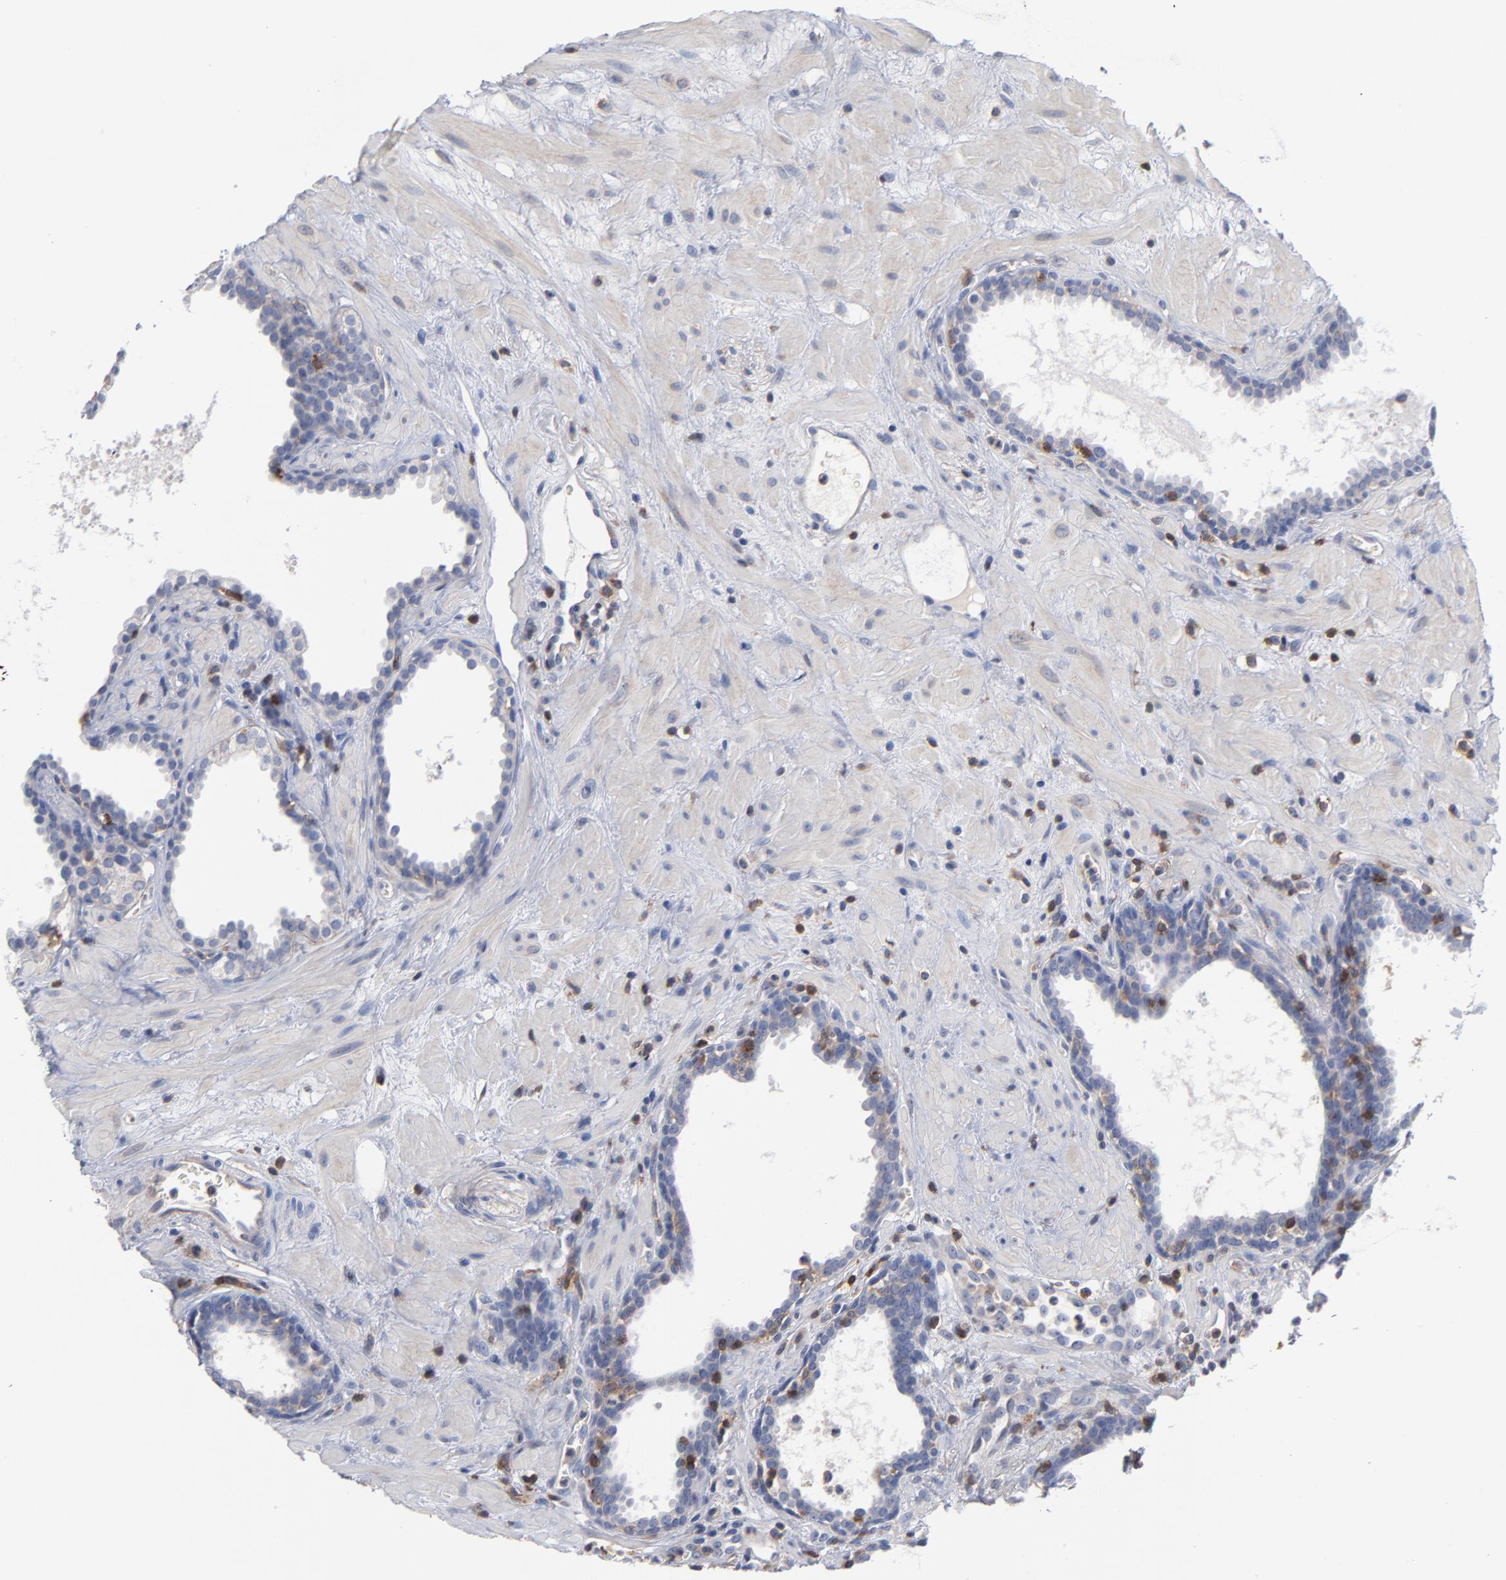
{"staining": {"intensity": "weak", "quantity": ">75%", "location": "cytoplasmic/membranous"}, "tissue": "prostate cancer", "cell_type": "Tumor cells", "image_type": "cancer", "snomed": [{"axis": "morphology", "description": "Adenocarcinoma, Low grade"}, {"axis": "topography", "description": "Prostate"}], "caption": "A photomicrograph of low-grade adenocarcinoma (prostate) stained for a protein demonstrates weak cytoplasmic/membranous brown staining in tumor cells.", "gene": "PDLIM2", "patient": {"sex": "male", "age": 57}}